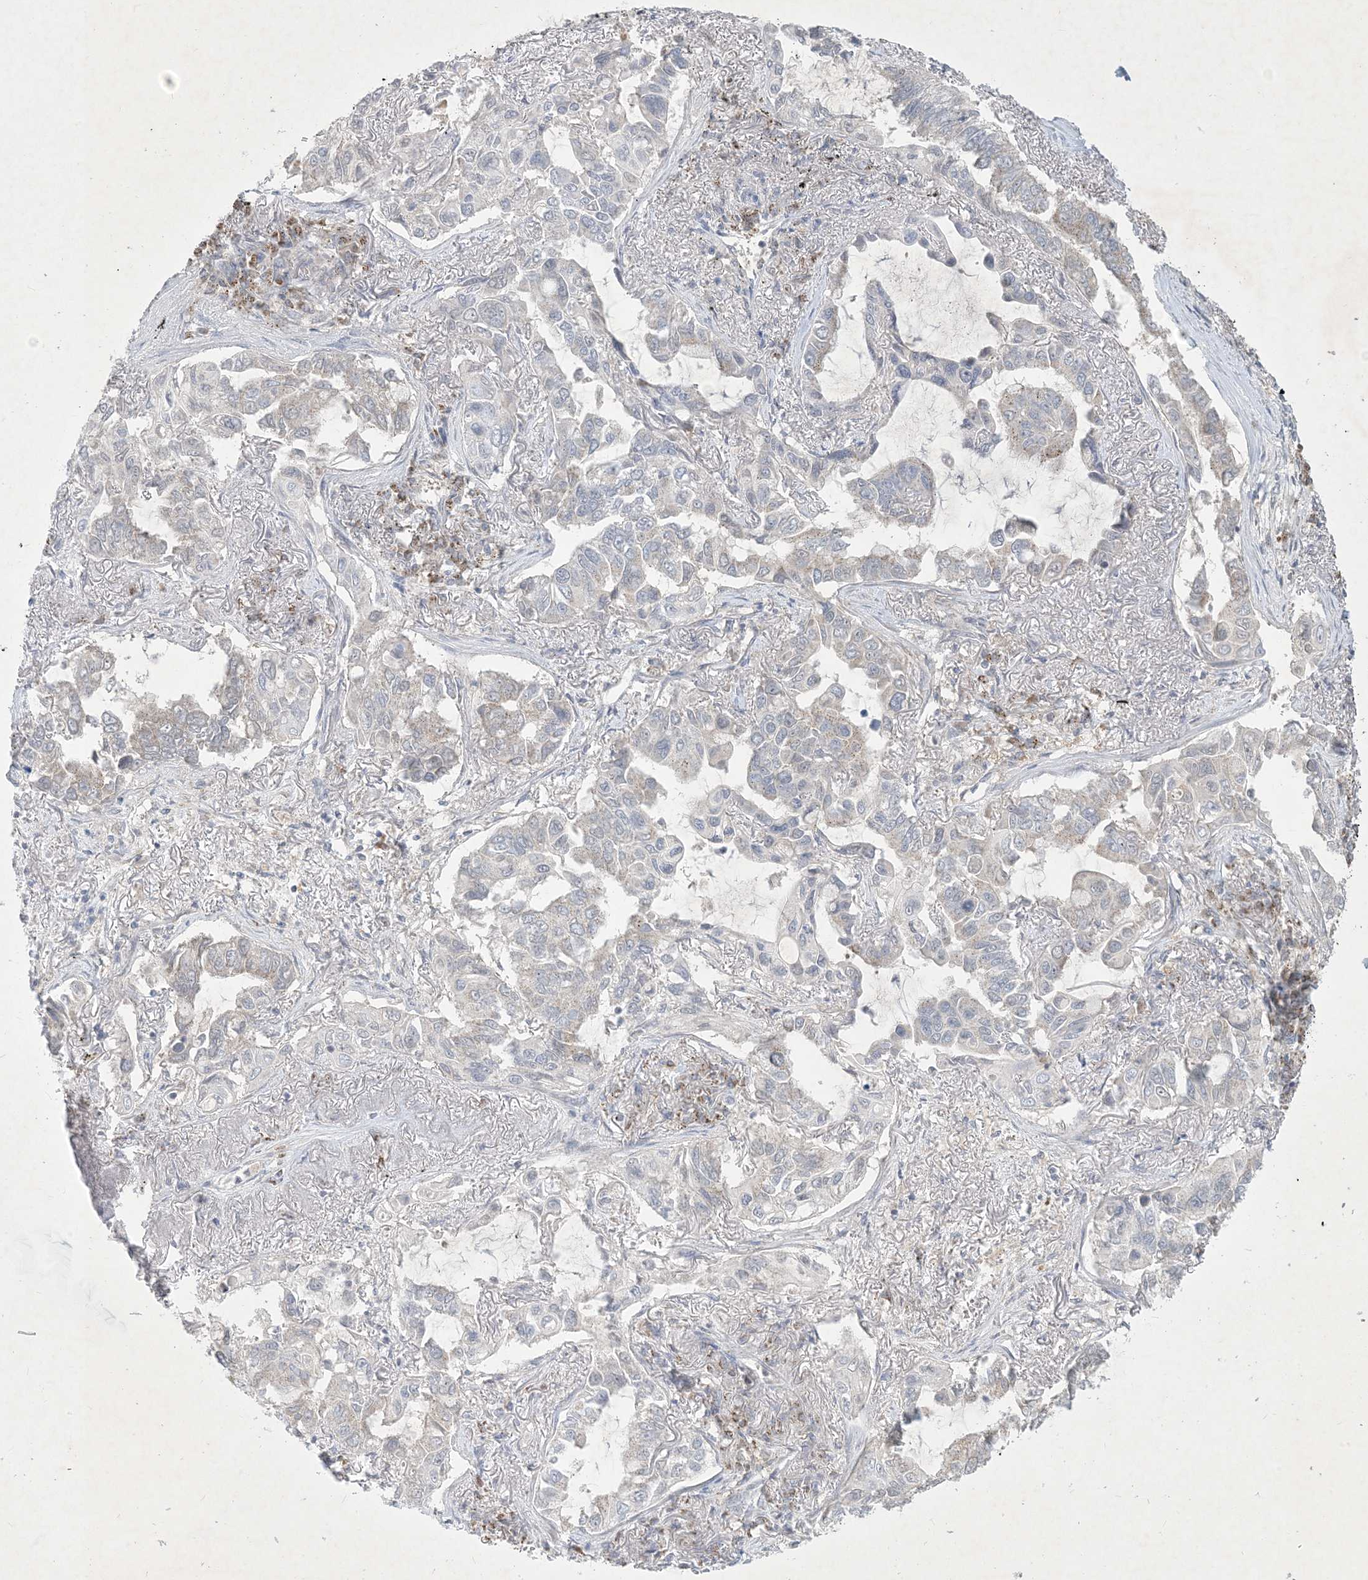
{"staining": {"intensity": "negative", "quantity": "none", "location": "none"}, "tissue": "lung cancer", "cell_type": "Tumor cells", "image_type": "cancer", "snomed": [{"axis": "morphology", "description": "Adenocarcinoma, NOS"}, {"axis": "topography", "description": "Lung"}], "caption": "Immunohistochemical staining of human lung adenocarcinoma exhibits no significant staining in tumor cells.", "gene": "CCDC14", "patient": {"sex": "male", "age": 64}}